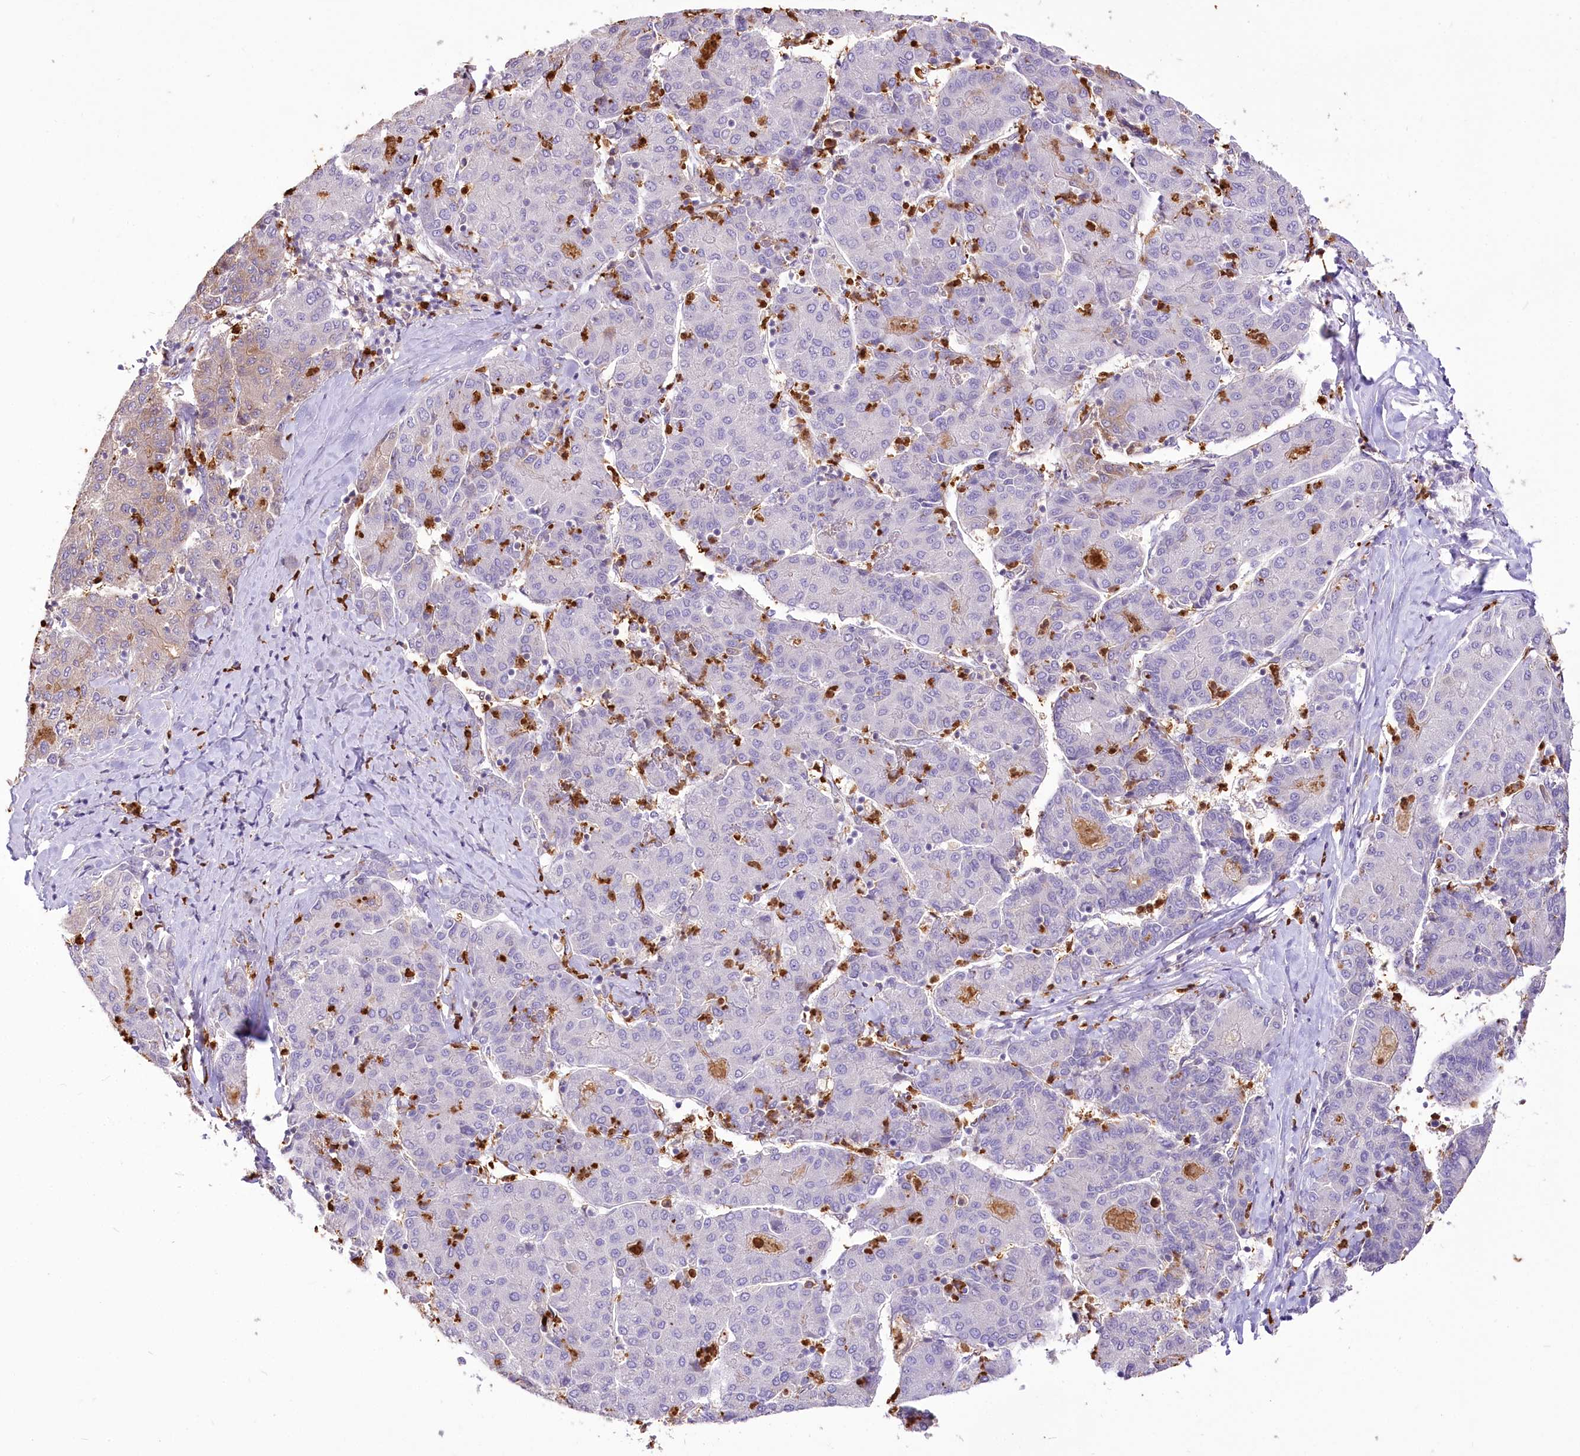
{"staining": {"intensity": "negative", "quantity": "none", "location": "none"}, "tissue": "liver cancer", "cell_type": "Tumor cells", "image_type": "cancer", "snomed": [{"axis": "morphology", "description": "Carcinoma, Hepatocellular, NOS"}, {"axis": "topography", "description": "Liver"}], "caption": "Protein analysis of liver cancer (hepatocellular carcinoma) reveals no significant expression in tumor cells.", "gene": "DPYD", "patient": {"sex": "male", "age": 65}}